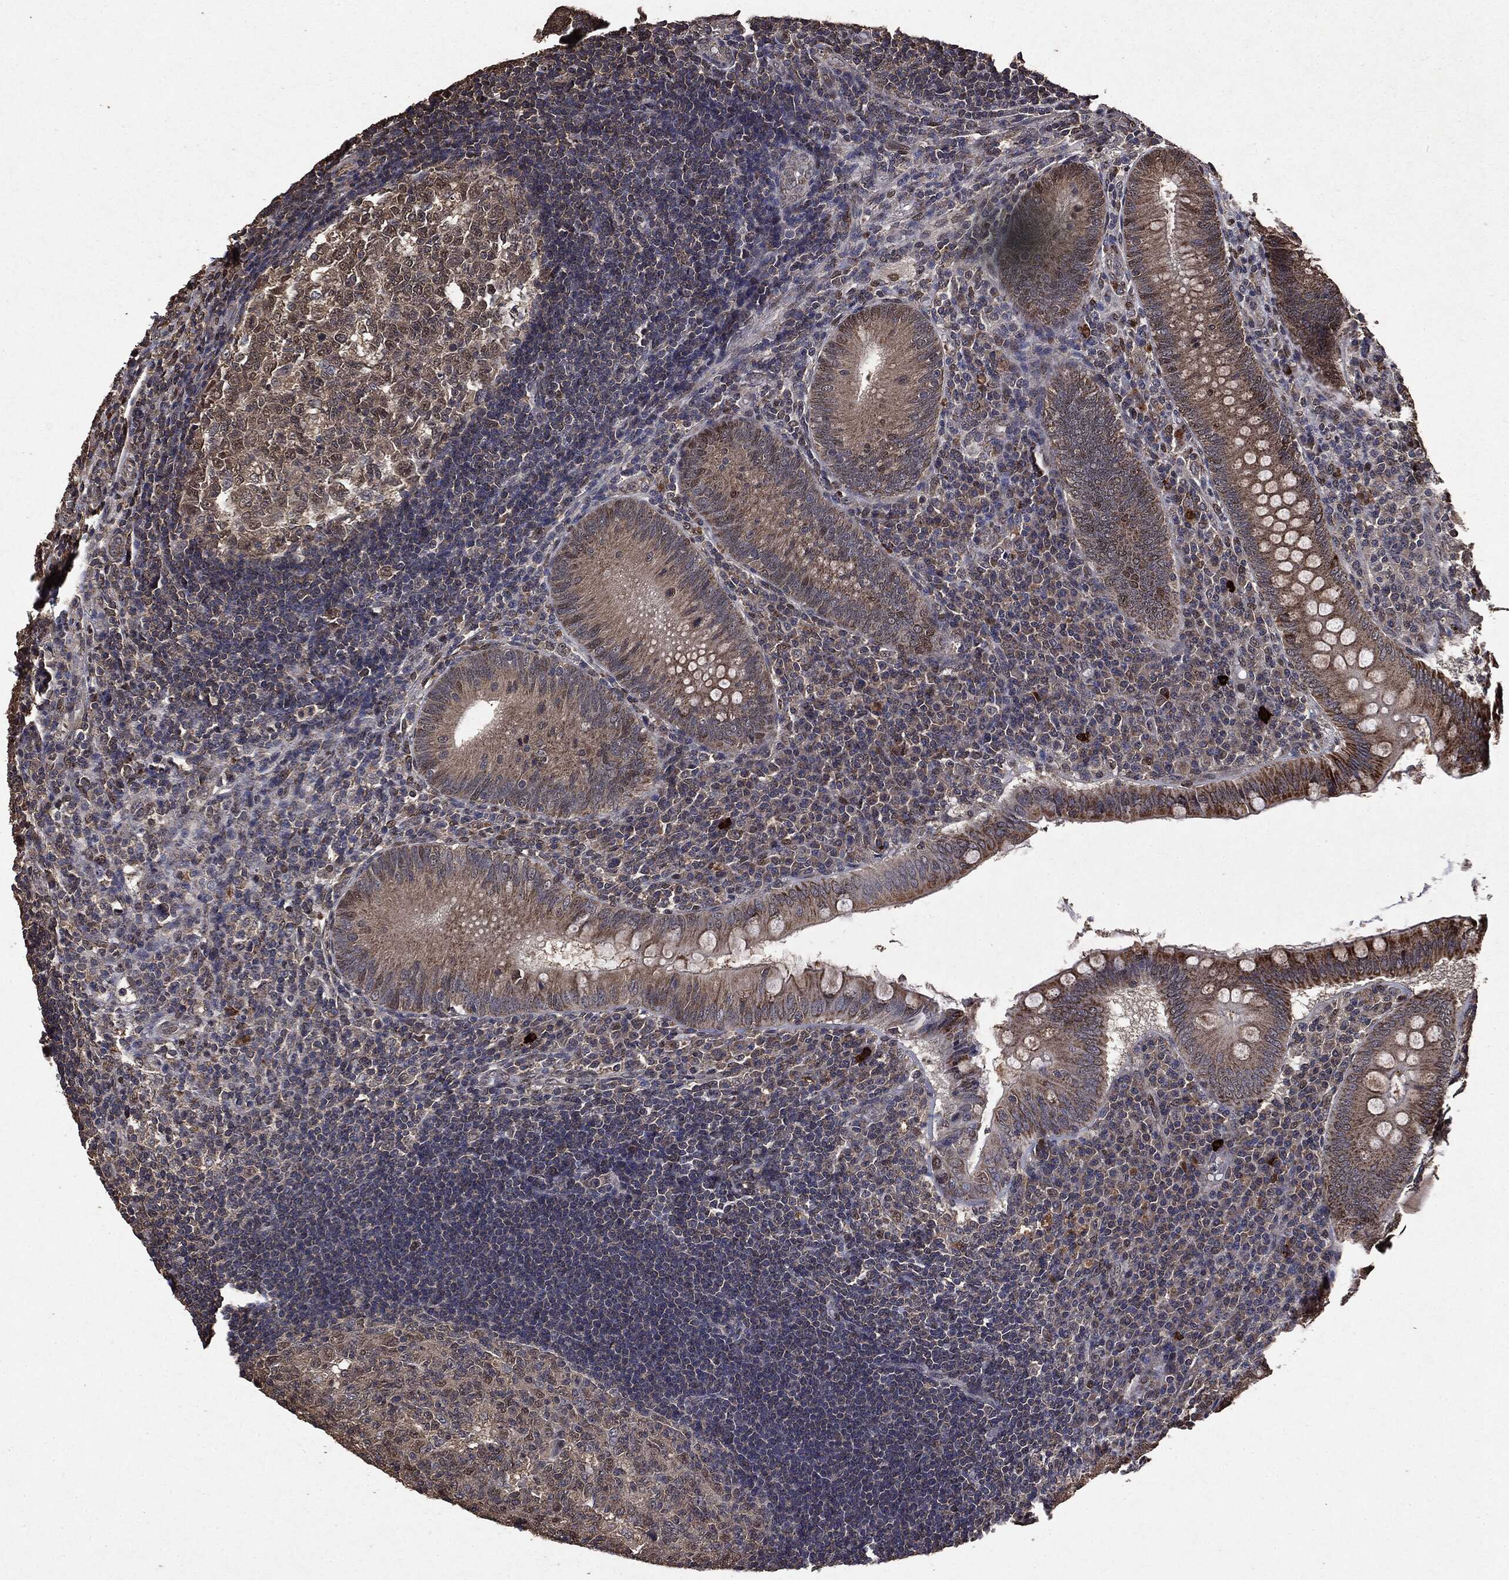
{"staining": {"intensity": "strong", "quantity": "25%-75%", "location": "cytoplasmic/membranous"}, "tissue": "appendix", "cell_type": "Glandular cells", "image_type": "normal", "snomed": [{"axis": "morphology", "description": "Normal tissue, NOS"}, {"axis": "morphology", "description": "Inflammation, NOS"}, {"axis": "topography", "description": "Appendix"}], "caption": "A micrograph of human appendix stained for a protein displays strong cytoplasmic/membranous brown staining in glandular cells. The protein is shown in brown color, while the nuclei are stained blue.", "gene": "PPP6R2", "patient": {"sex": "male", "age": 16}}